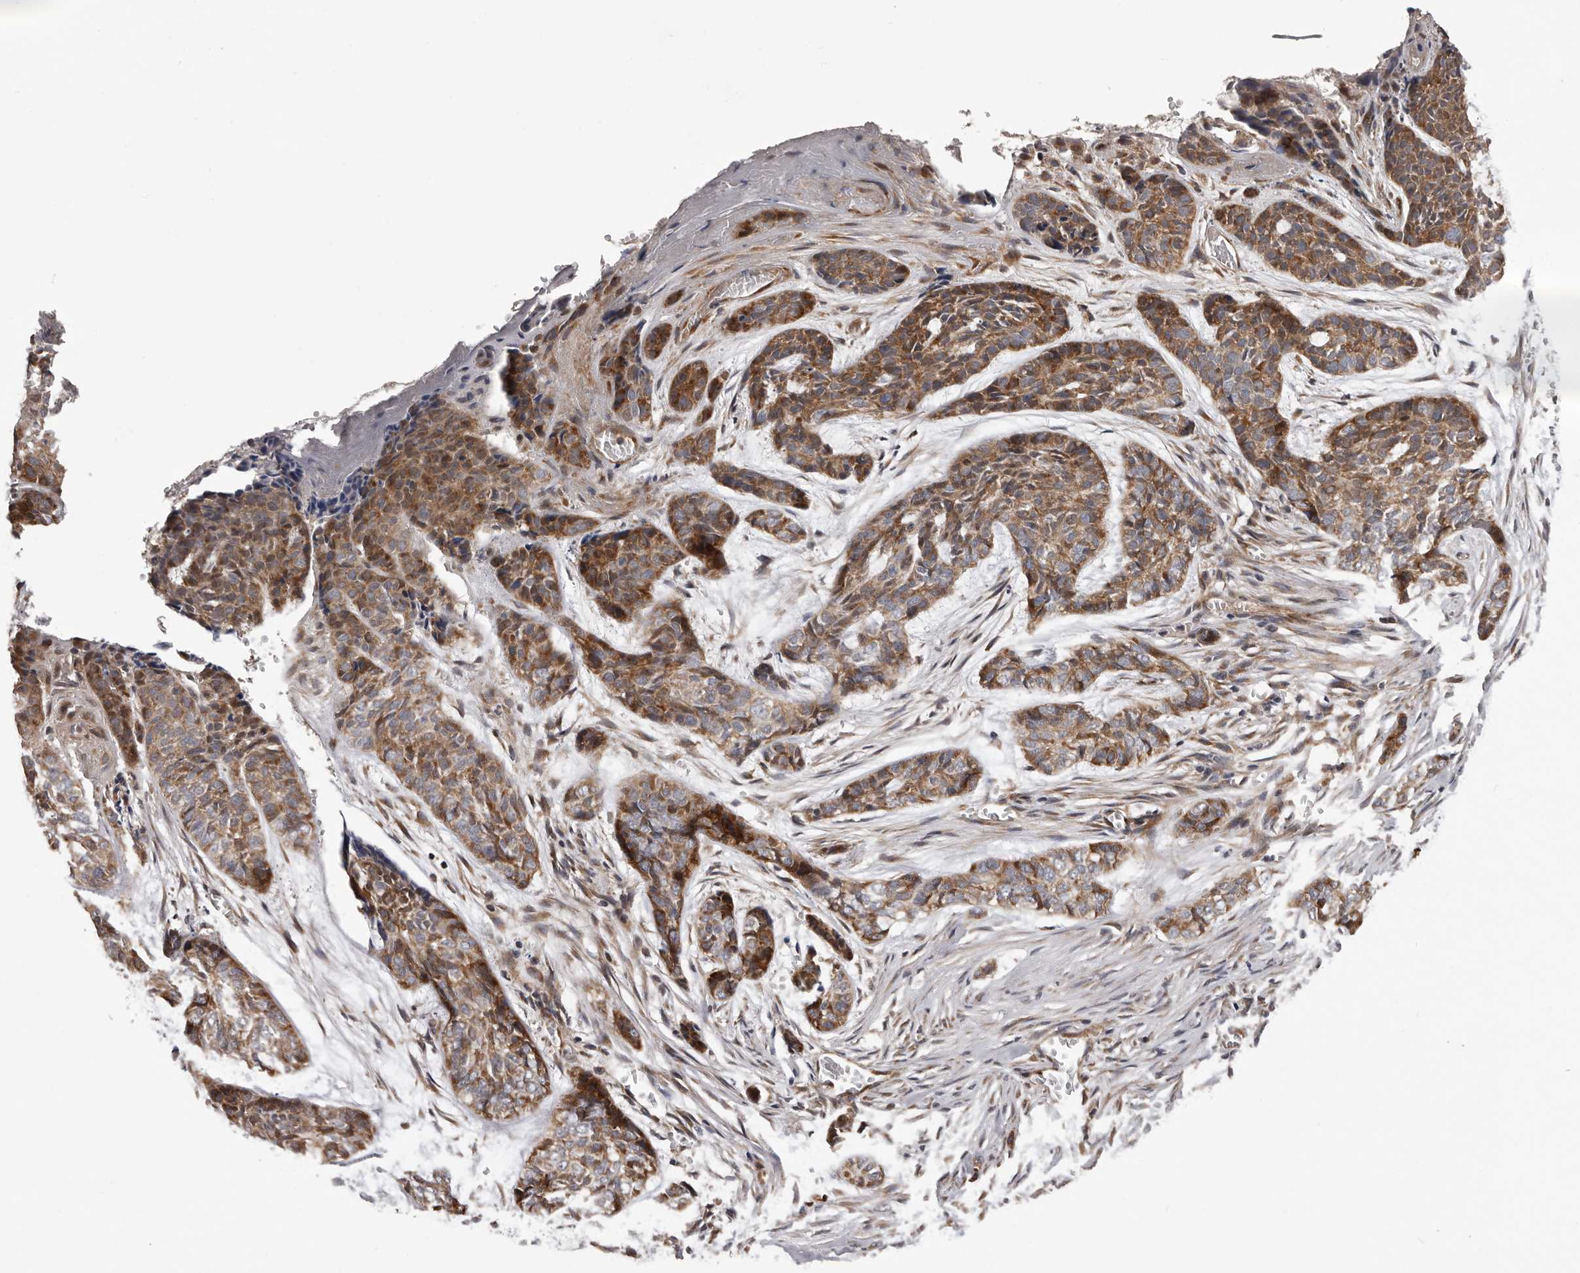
{"staining": {"intensity": "moderate", "quantity": ">75%", "location": "cytoplasmic/membranous"}, "tissue": "skin cancer", "cell_type": "Tumor cells", "image_type": "cancer", "snomed": [{"axis": "morphology", "description": "Basal cell carcinoma"}, {"axis": "topography", "description": "Skin"}], "caption": "Protein expression analysis of human skin cancer reveals moderate cytoplasmic/membranous staining in about >75% of tumor cells. The protein of interest is shown in brown color, while the nuclei are stained blue.", "gene": "VPS37A", "patient": {"sex": "female", "age": 64}}